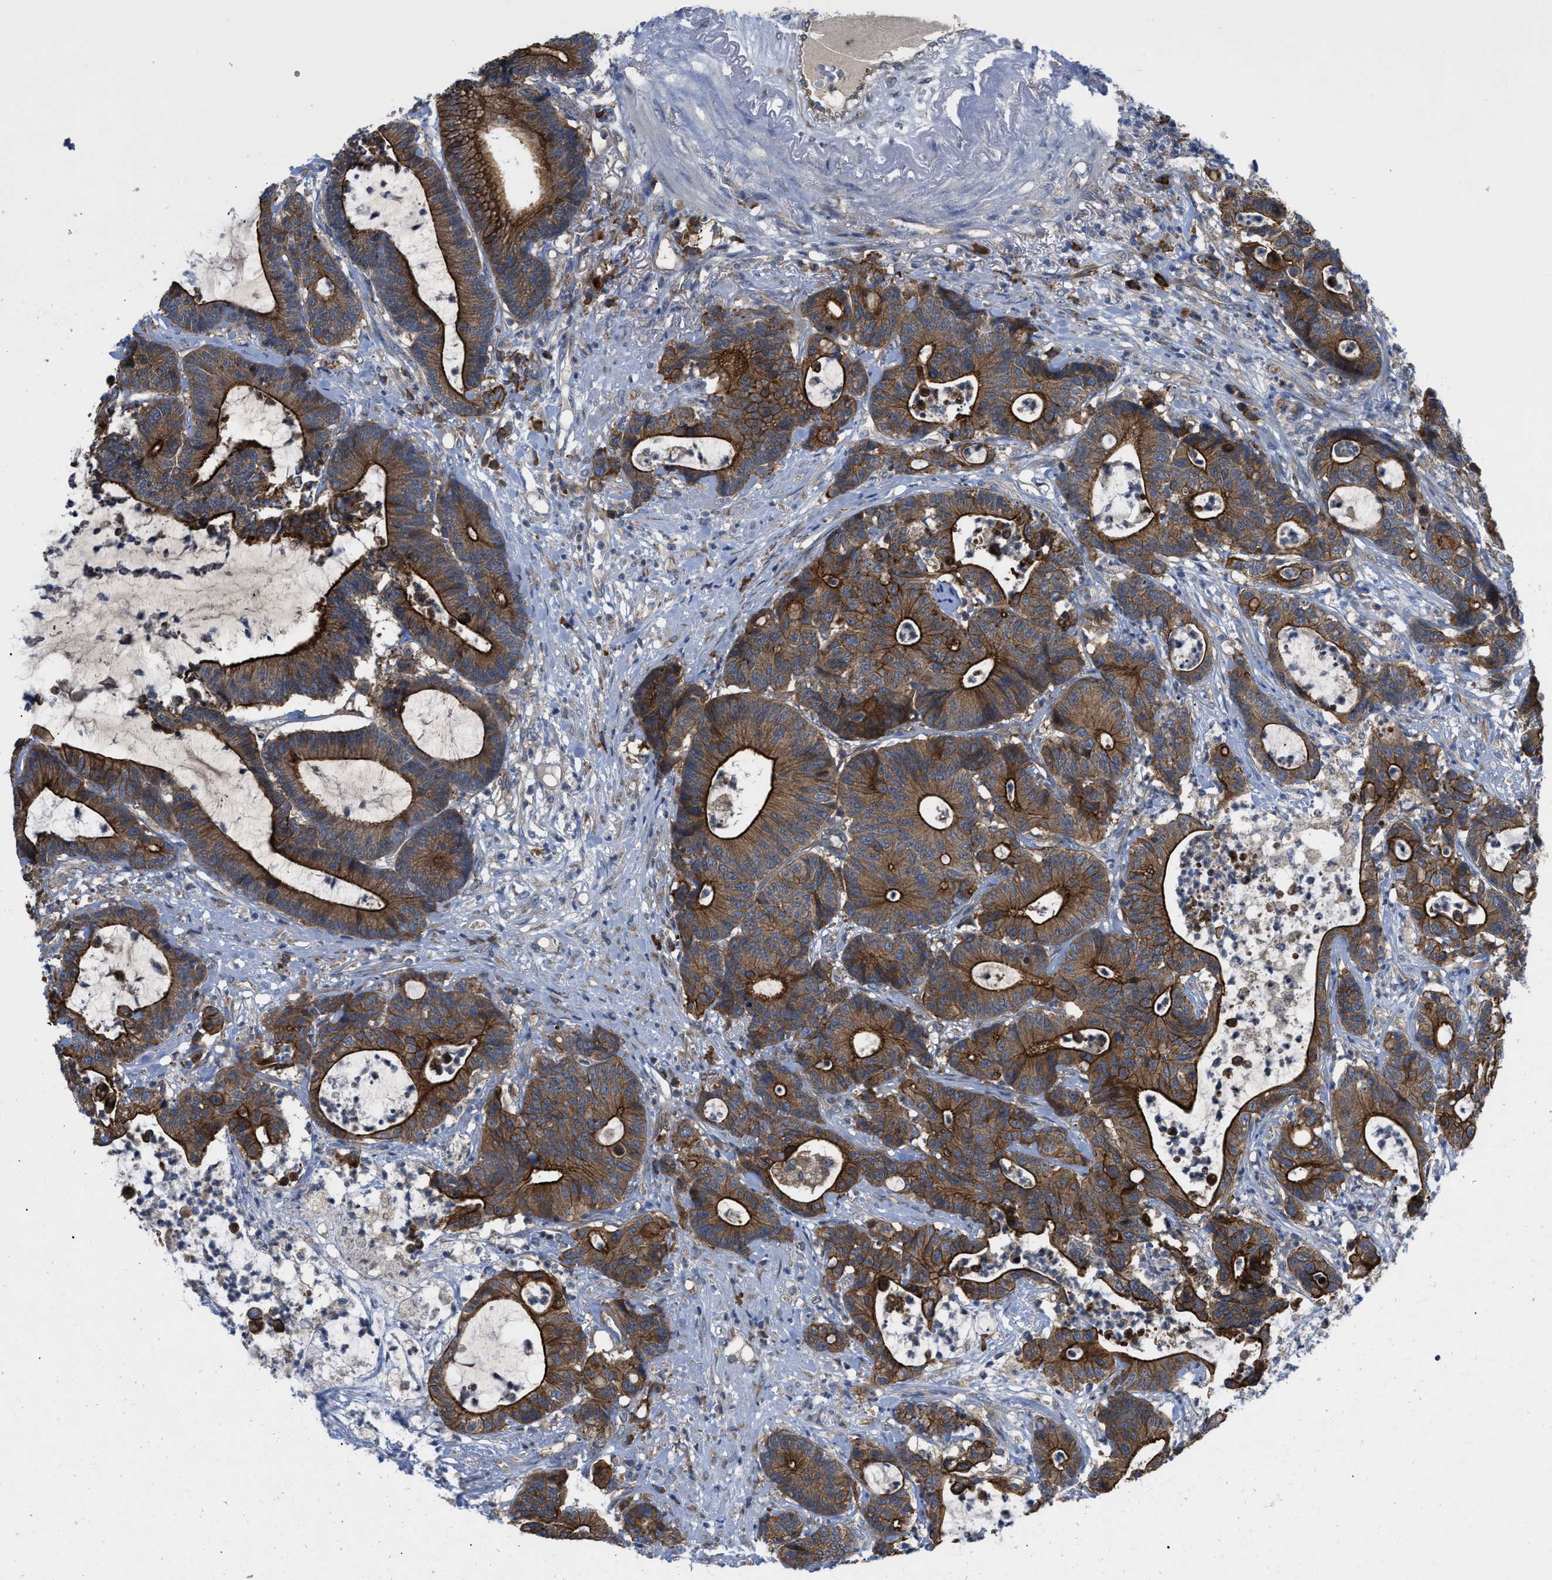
{"staining": {"intensity": "strong", "quantity": ">75%", "location": "cytoplasmic/membranous"}, "tissue": "colorectal cancer", "cell_type": "Tumor cells", "image_type": "cancer", "snomed": [{"axis": "morphology", "description": "Adenocarcinoma, NOS"}, {"axis": "topography", "description": "Colon"}], "caption": "A micrograph of adenocarcinoma (colorectal) stained for a protein shows strong cytoplasmic/membranous brown staining in tumor cells.", "gene": "TMEM131", "patient": {"sex": "female", "age": 84}}